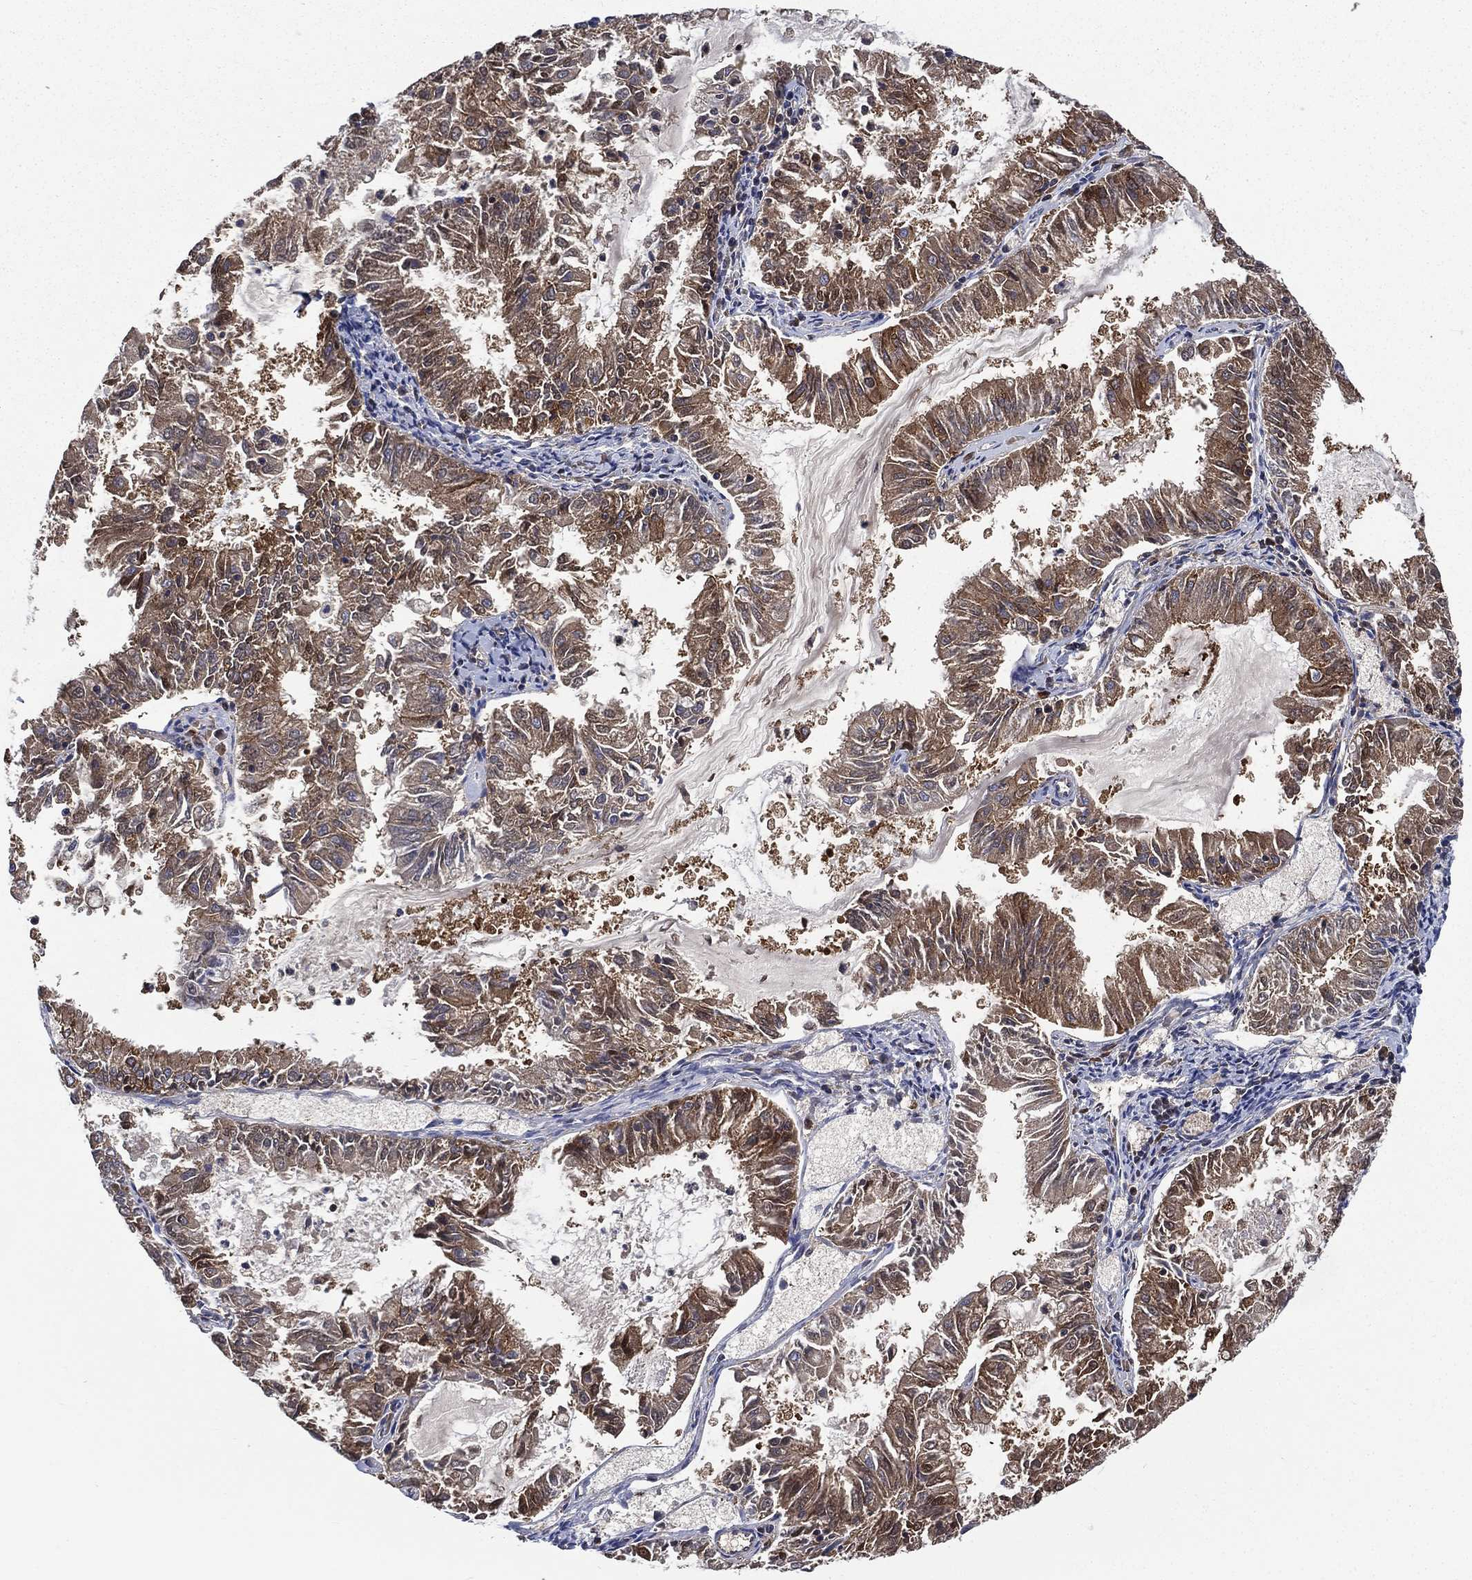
{"staining": {"intensity": "strong", "quantity": "25%-75%", "location": "cytoplasmic/membranous"}, "tissue": "endometrial cancer", "cell_type": "Tumor cells", "image_type": "cancer", "snomed": [{"axis": "morphology", "description": "Adenocarcinoma, NOS"}, {"axis": "topography", "description": "Endometrium"}], "caption": "Immunohistochemical staining of endometrial adenocarcinoma shows strong cytoplasmic/membranous protein staining in about 25%-75% of tumor cells.", "gene": "SMPD3", "patient": {"sex": "female", "age": 57}}